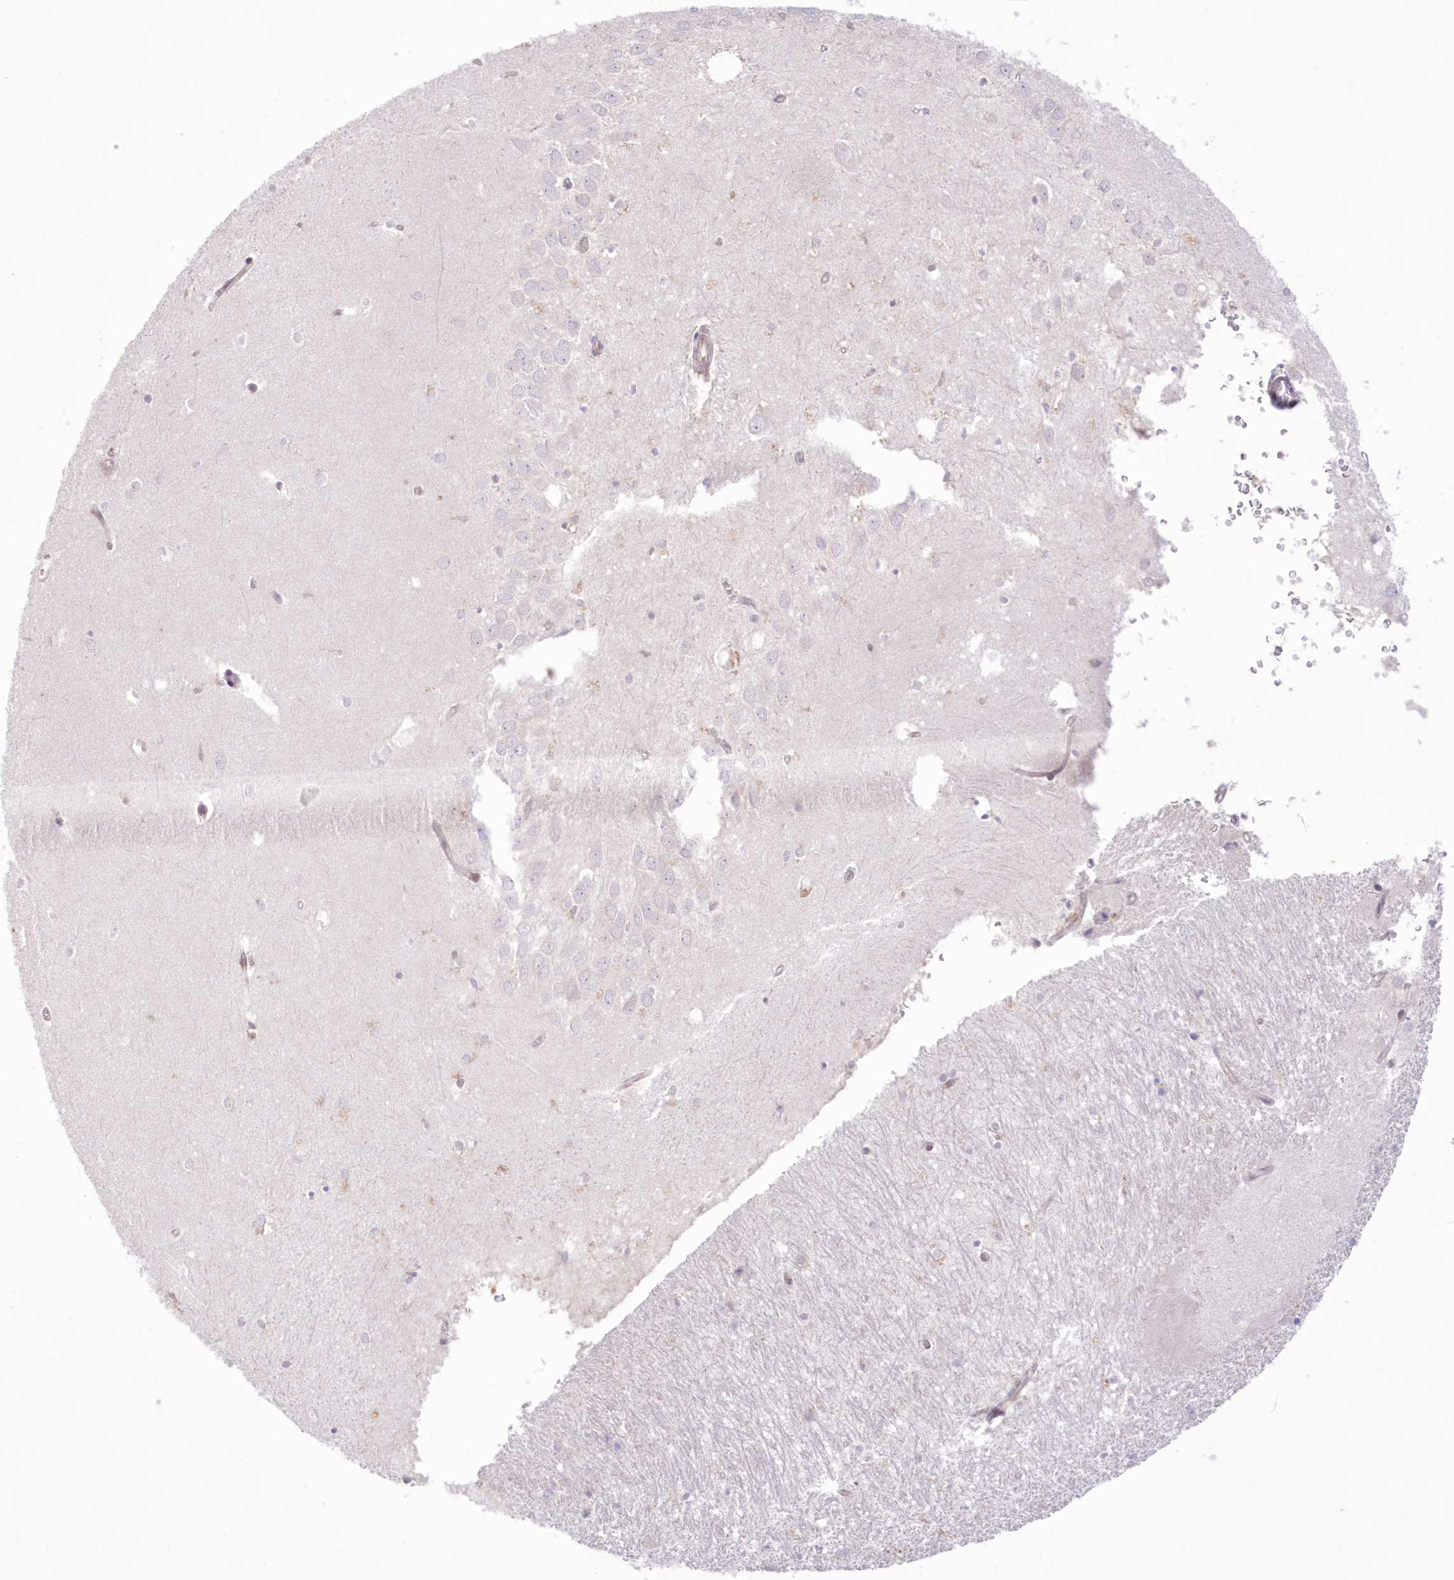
{"staining": {"intensity": "negative", "quantity": "none", "location": "none"}, "tissue": "hippocampus", "cell_type": "Glial cells", "image_type": "normal", "snomed": [{"axis": "morphology", "description": "Normal tissue, NOS"}, {"axis": "topography", "description": "Hippocampus"}], "caption": "IHC photomicrograph of normal hippocampus: hippocampus stained with DAB (3,3'-diaminobenzidine) demonstrates no significant protein staining in glial cells.", "gene": "RNPEP", "patient": {"sex": "female", "age": 64}}